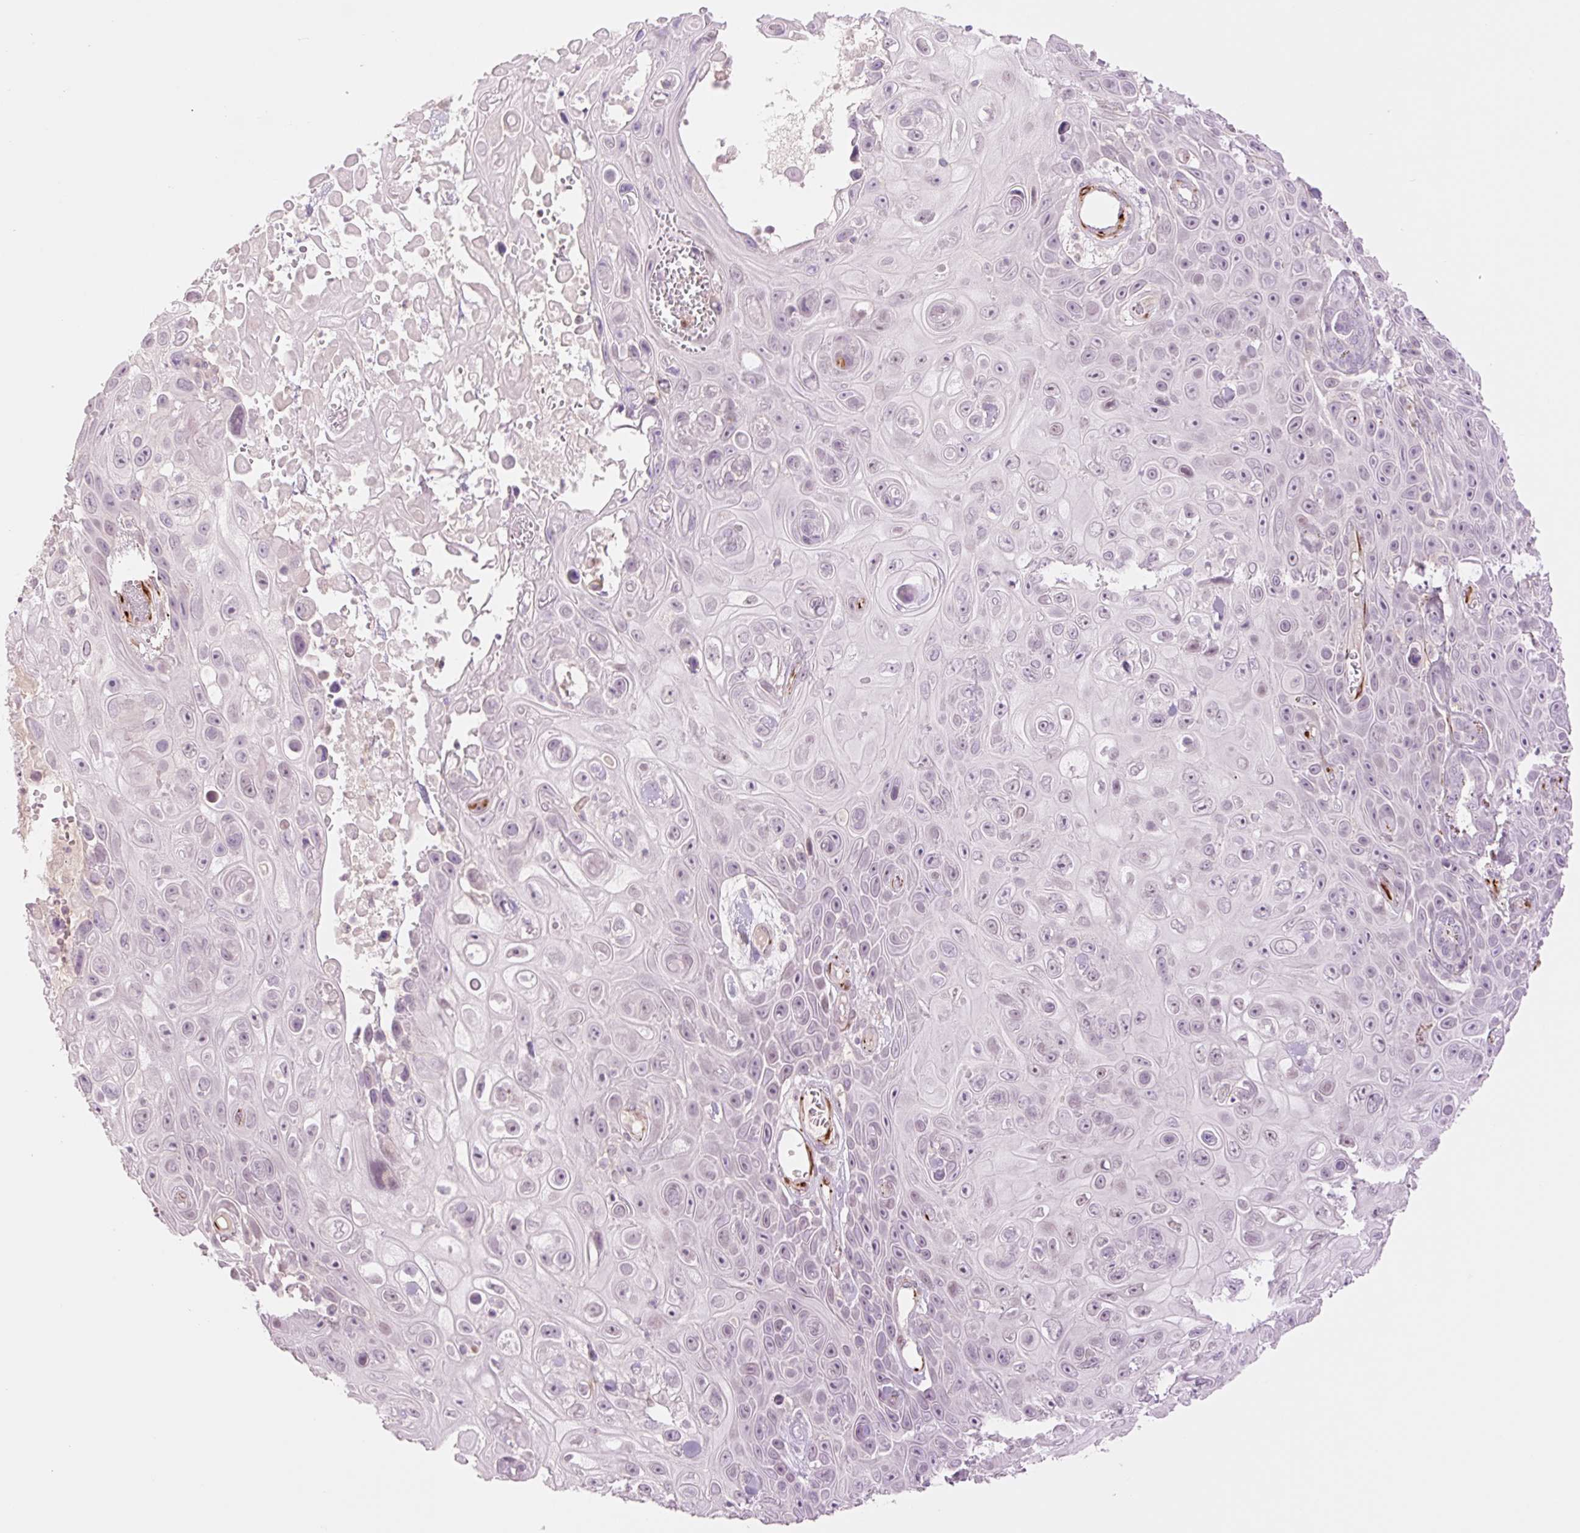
{"staining": {"intensity": "negative", "quantity": "none", "location": "none"}, "tissue": "skin cancer", "cell_type": "Tumor cells", "image_type": "cancer", "snomed": [{"axis": "morphology", "description": "Squamous cell carcinoma, NOS"}, {"axis": "topography", "description": "Skin"}], "caption": "Tumor cells are negative for protein expression in human skin cancer.", "gene": "ZFYVE21", "patient": {"sex": "male", "age": 82}}